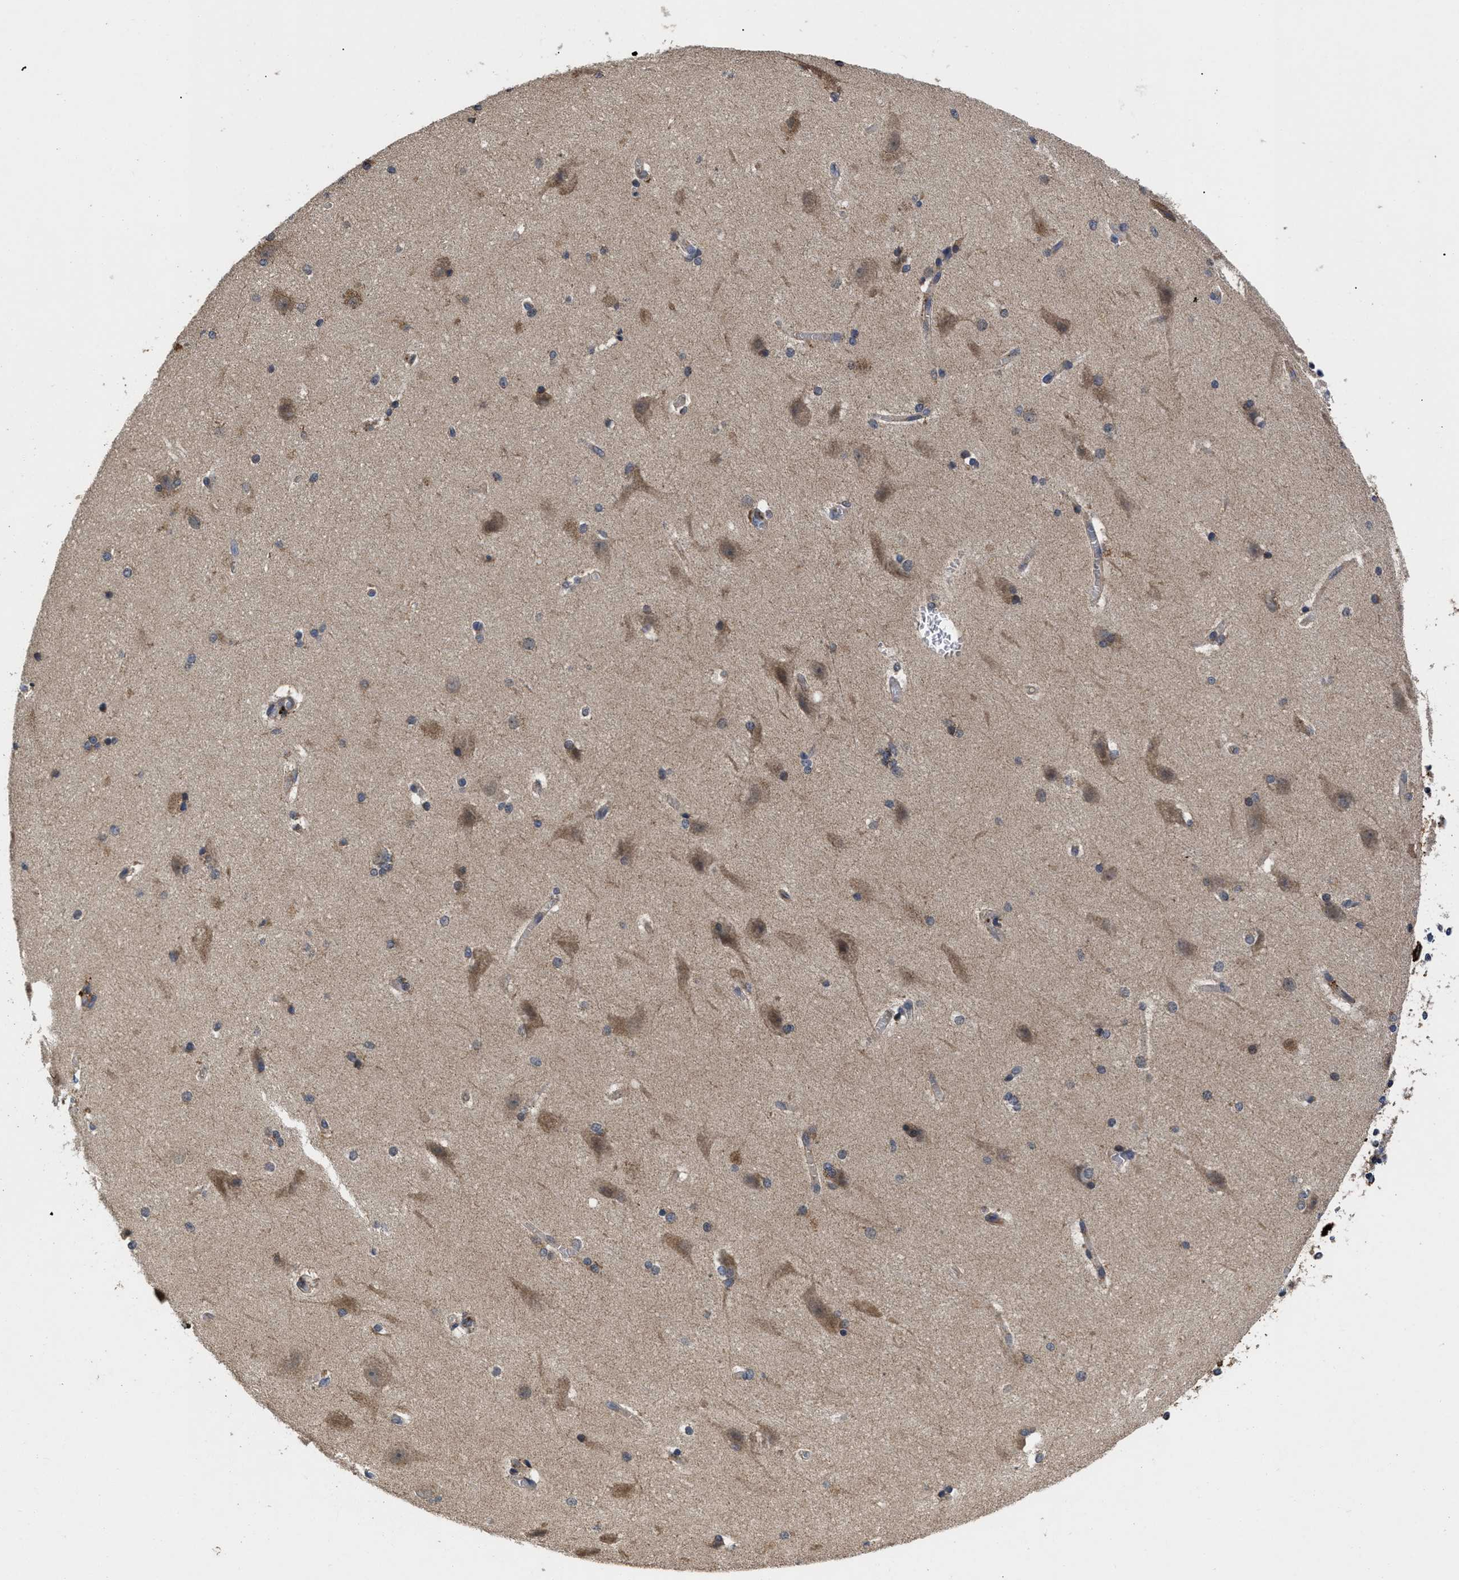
{"staining": {"intensity": "weak", "quantity": "25%-75%", "location": "cytoplasmic/membranous"}, "tissue": "cerebral cortex", "cell_type": "Endothelial cells", "image_type": "normal", "snomed": [{"axis": "morphology", "description": "Normal tissue, NOS"}, {"axis": "topography", "description": "Cerebral cortex"}, {"axis": "topography", "description": "Hippocampus"}], "caption": "Cerebral cortex stained with DAB (3,3'-diaminobenzidine) IHC demonstrates low levels of weak cytoplasmic/membranous expression in about 25%-75% of endothelial cells.", "gene": "LRRC3", "patient": {"sex": "female", "age": 19}}